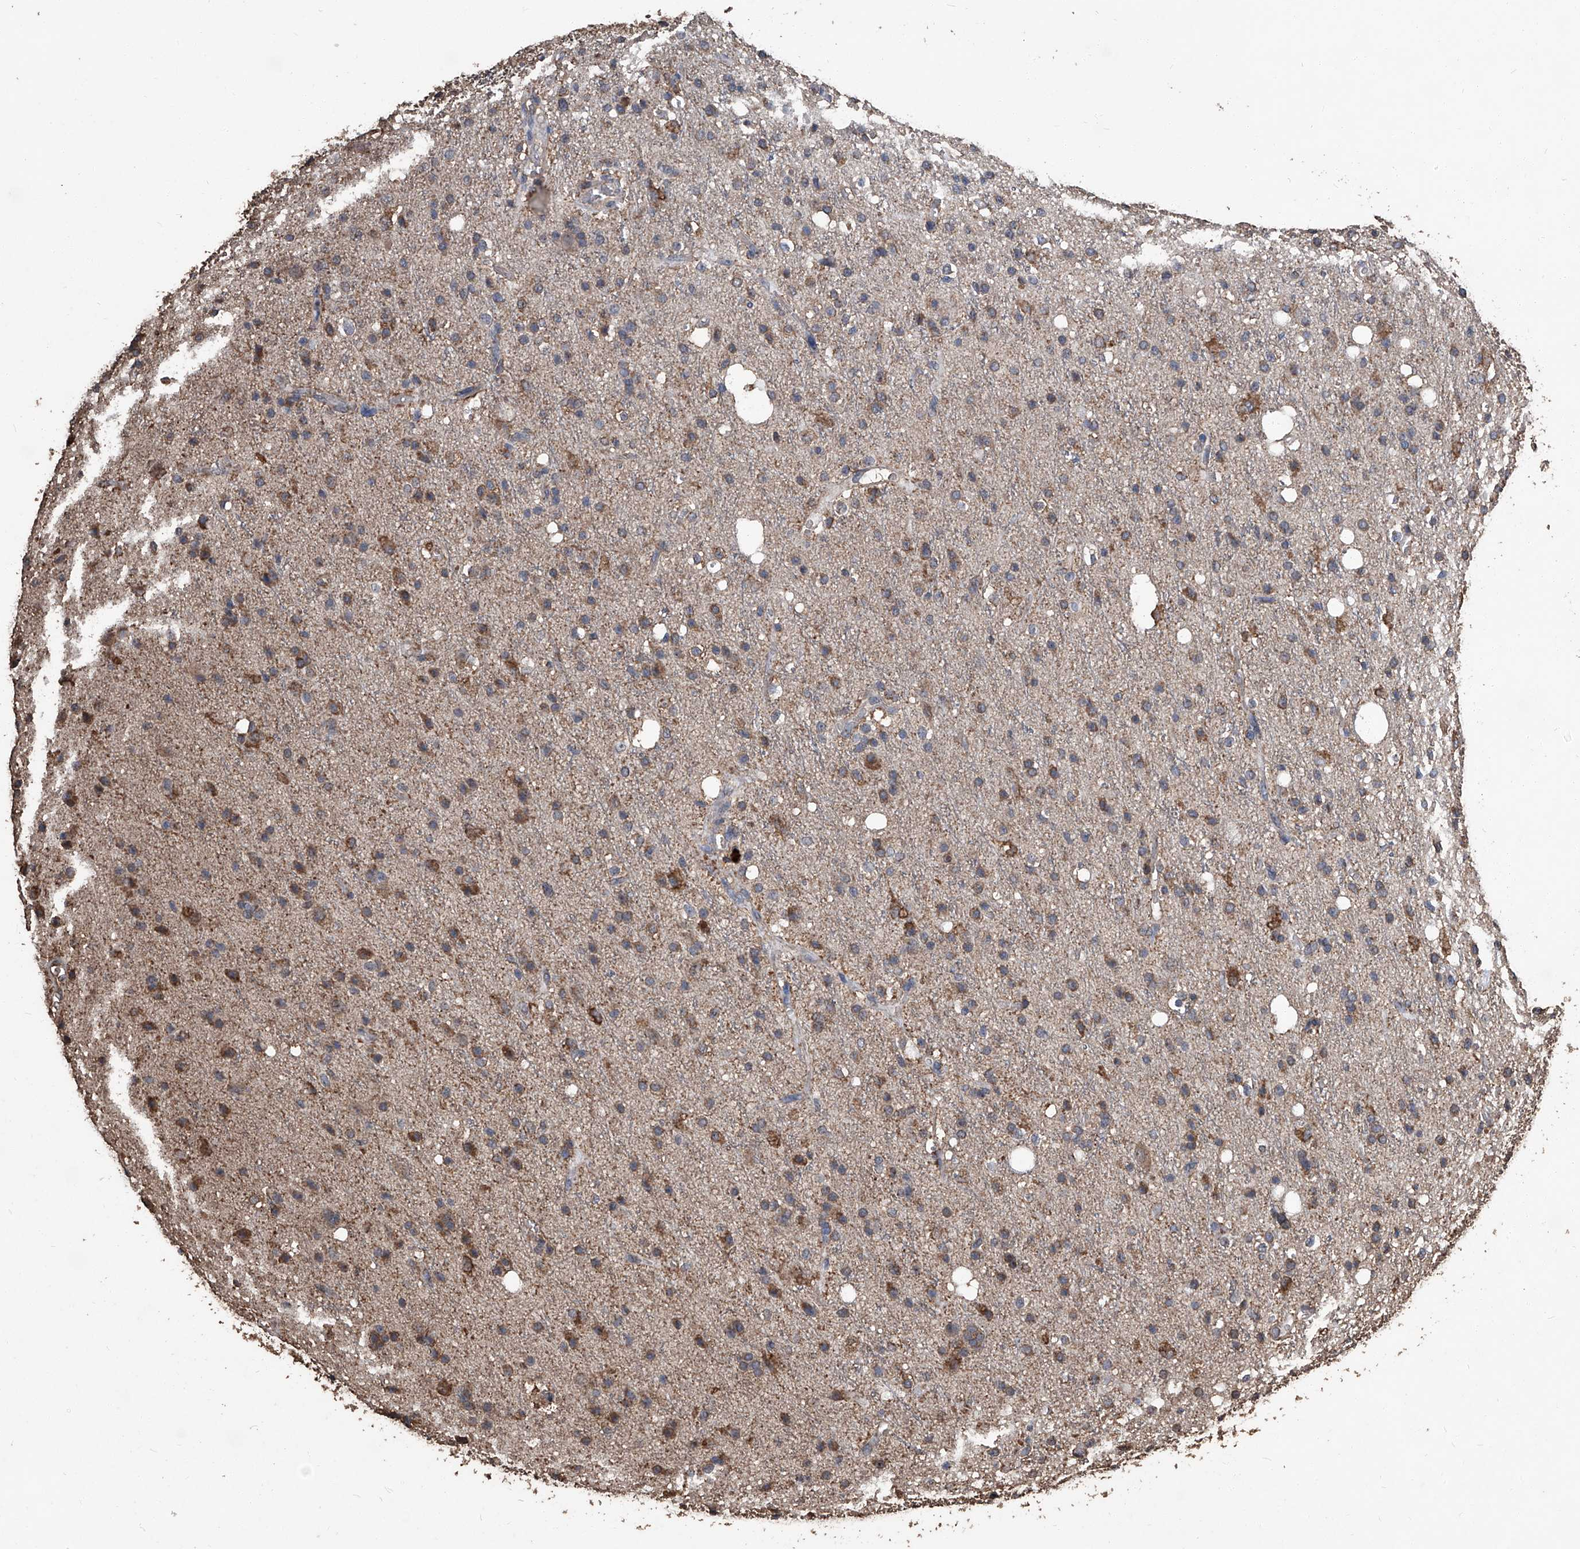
{"staining": {"intensity": "moderate", "quantity": "25%-75%", "location": "cytoplasmic/membranous"}, "tissue": "glioma", "cell_type": "Tumor cells", "image_type": "cancer", "snomed": [{"axis": "morphology", "description": "Glioma, malignant, High grade"}, {"axis": "topography", "description": "Brain"}], "caption": "Immunohistochemical staining of human glioma displays medium levels of moderate cytoplasmic/membranous positivity in approximately 25%-75% of tumor cells.", "gene": "STARD7", "patient": {"sex": "male", "age": 47}}